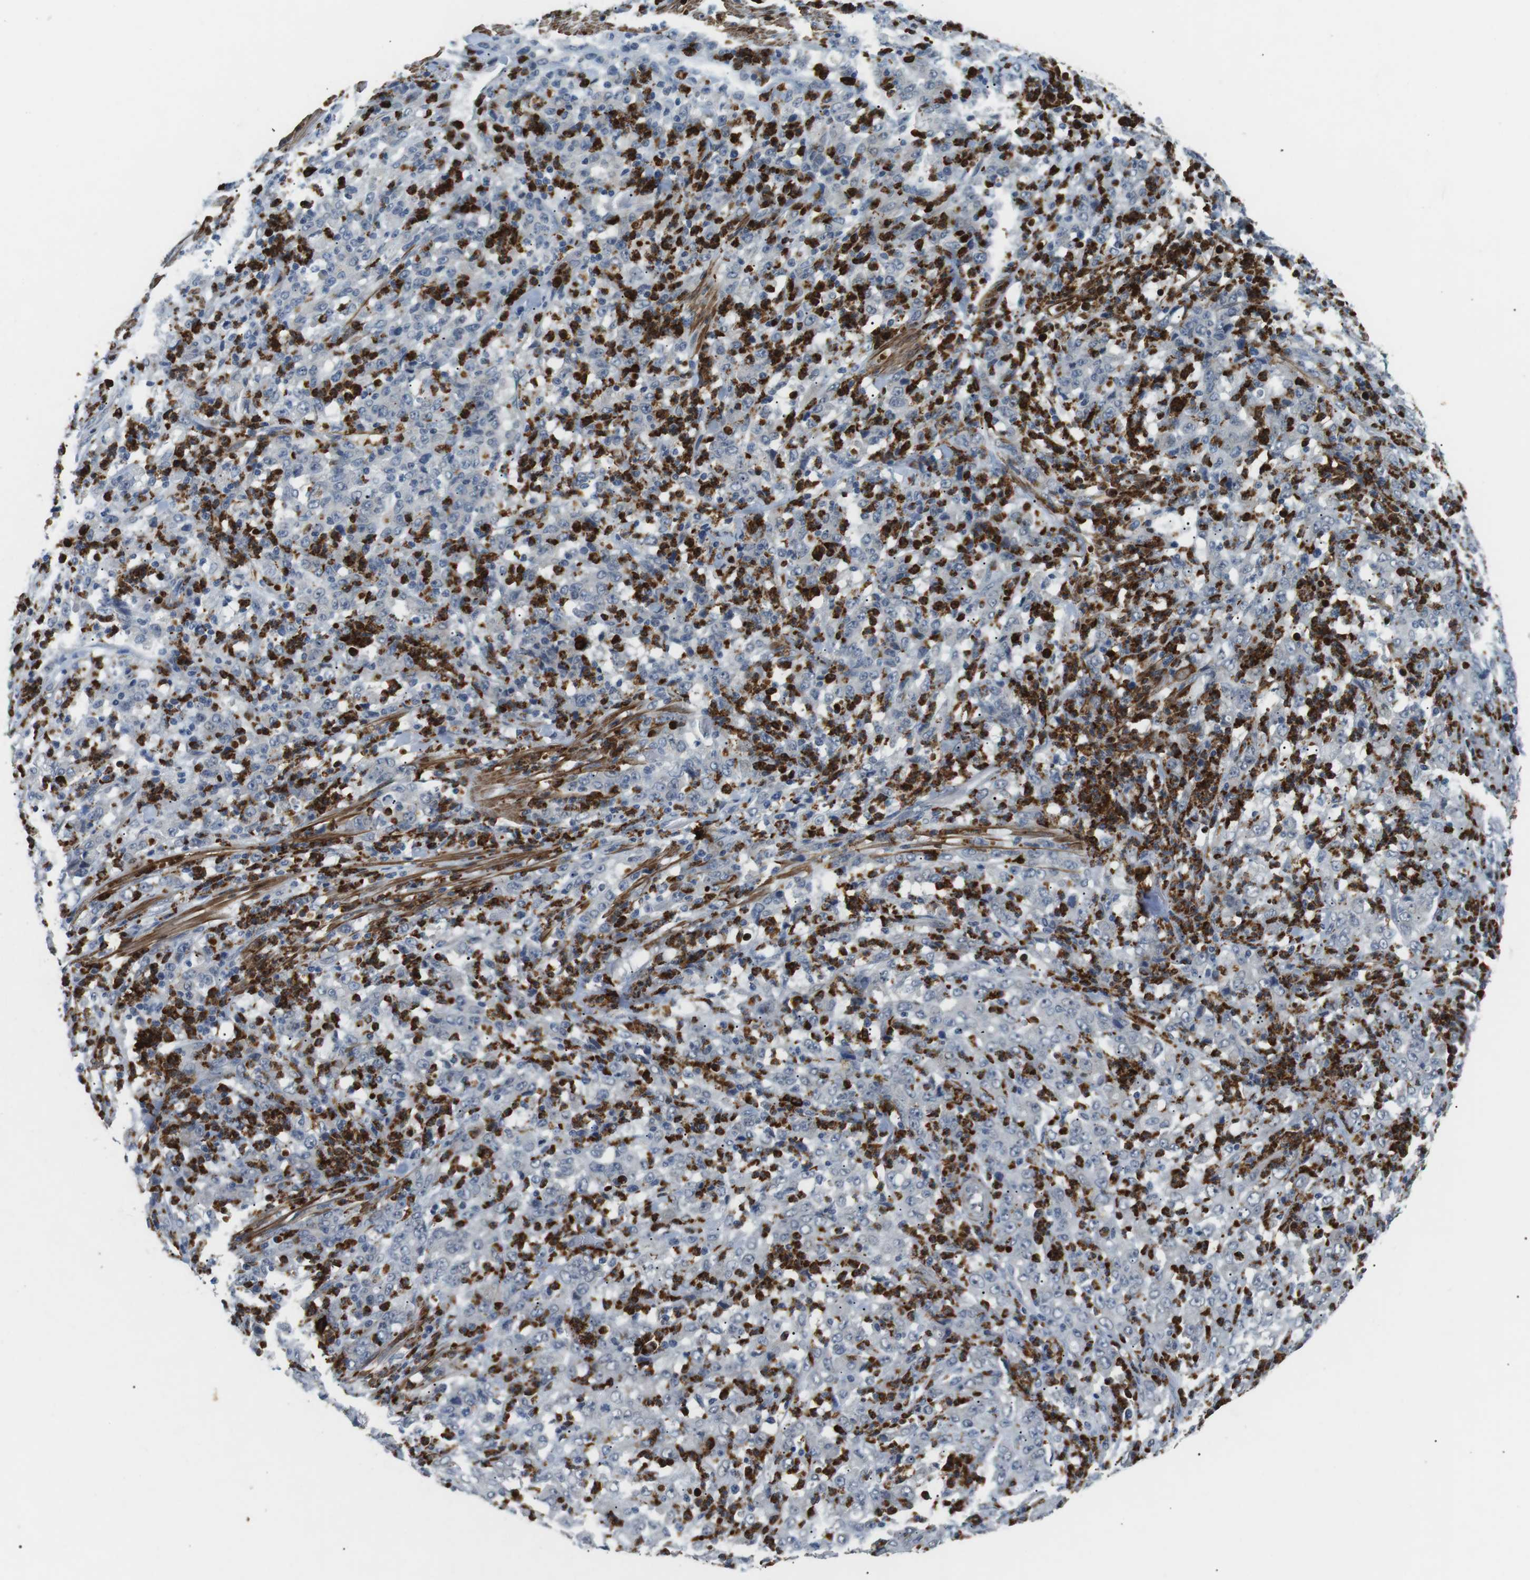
{"staining": {"intensity": "negative", "quantity": "none", "location": "none"}, "tissue": "stomach cancer", "cell_type": "Tumor cells", "image_type": "cancer", "snomed": [{"axis": "morphology", "description": "Adenocarcinoma, NOS"}, {"axis": "topography", "description": "Stomach, lower"}], "caption": "DAB immunohistochemical staining of stomach adenocarcinoma reveals no significant expression in tumor cells. The staining is performed using DAB brown chromogen with nuclei counter-stained in using hematoxylin.", "gene": "GZMM", "patient": {"sex": "female", "age": 71}}